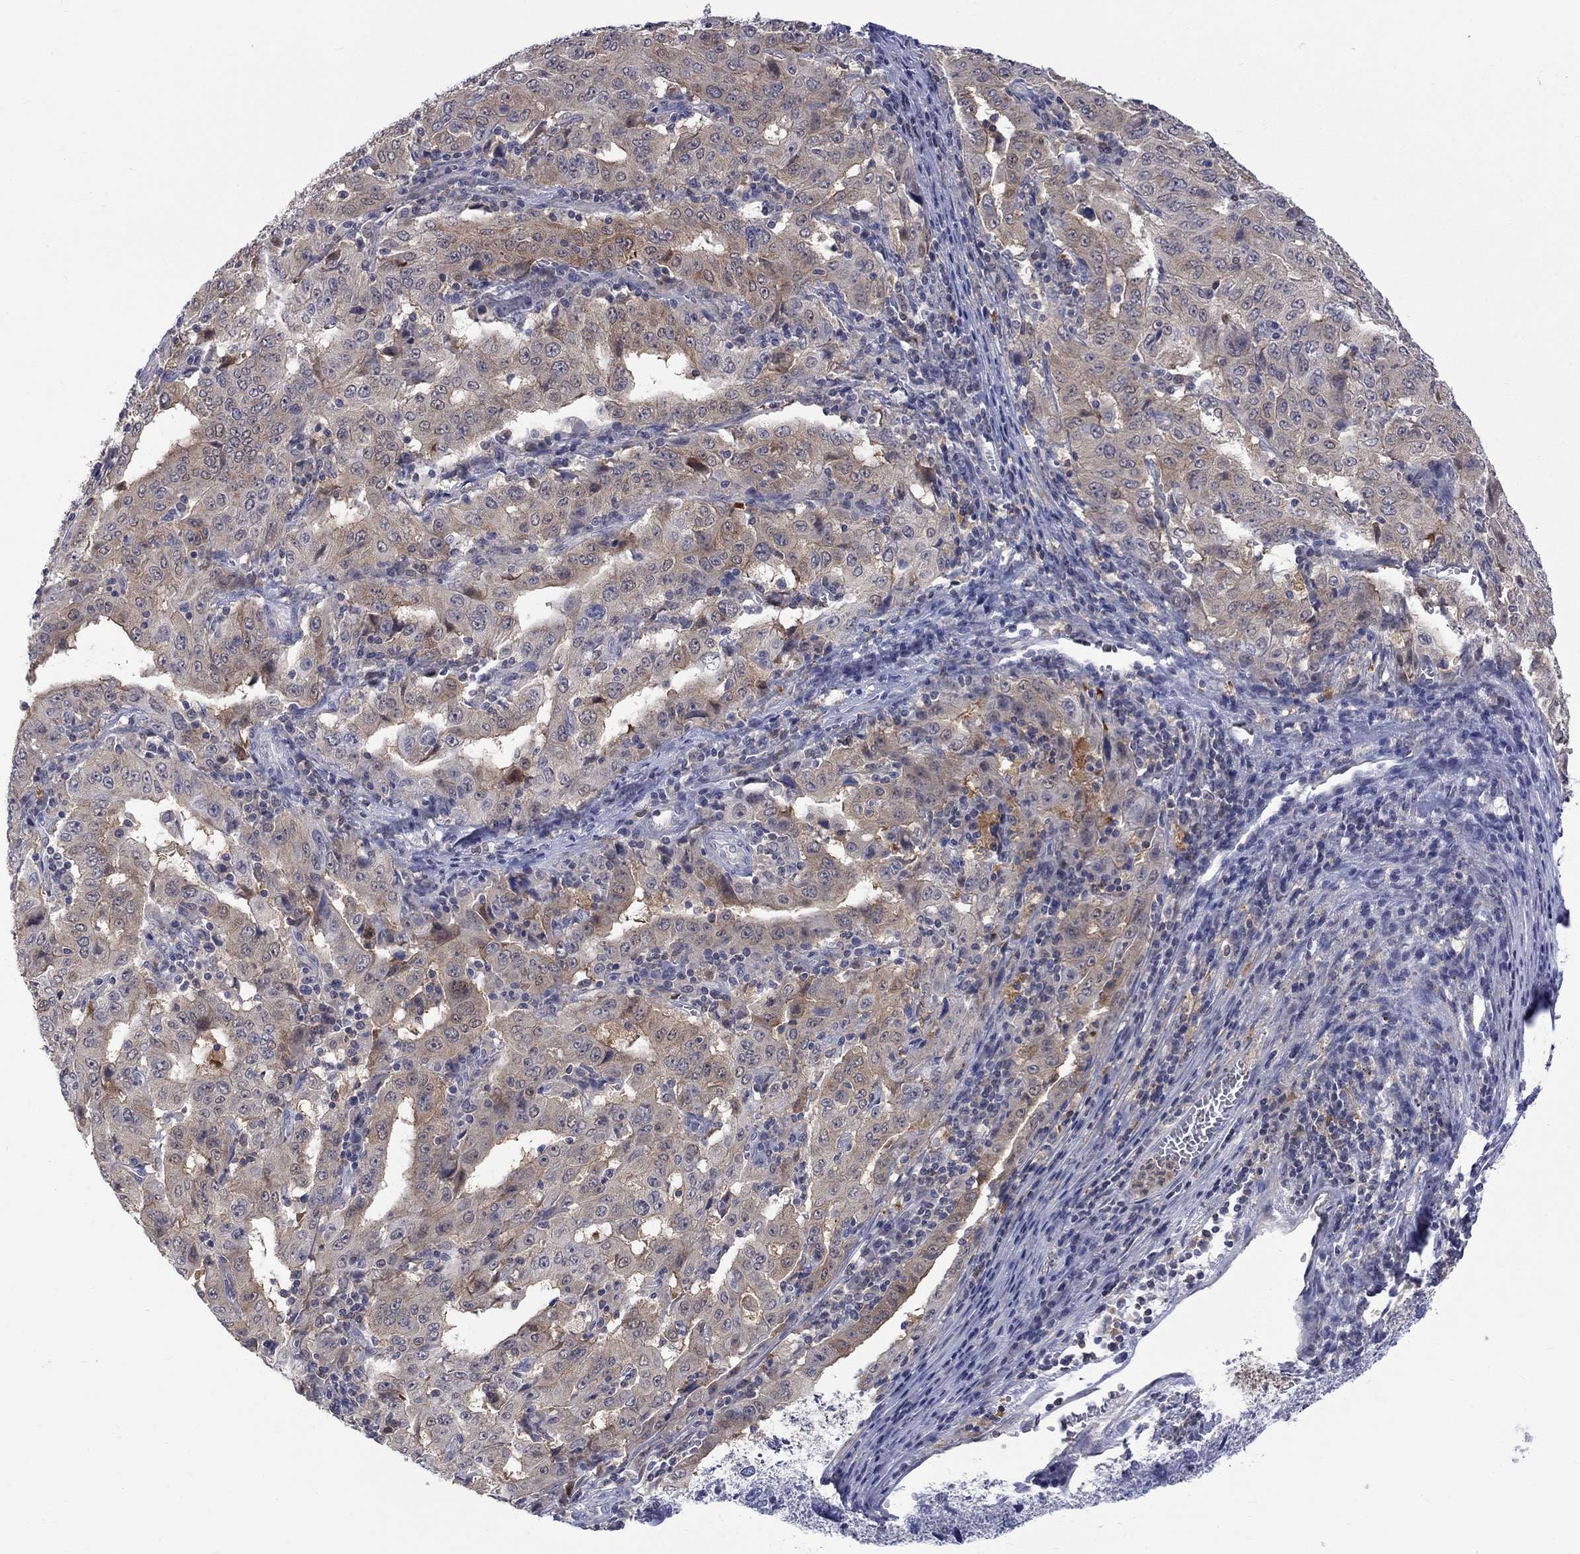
{"staining": {"intensity": "weak", "quantity": ">75%", "location": "cytoplasmic/membranous"}, "tissue": "pancreatic cancer", "cell_type": "Tumor cells", "image_type": "cancer", "snomed": [{"axis": "morphology", "description": "Adenocarcinoma, NOS"}, {"axis": "topography", "description": "Pancreas"}], "caption": "Protein expression analysis of human adenocarcinoma (pancreatic) reveals weak cytoplasmic/membranous staining in approximately >75% of tumor cells. Nuclei are stained in blue.", "gene": "HKDC1", "patient": {"sex": "male", "age": 63}}